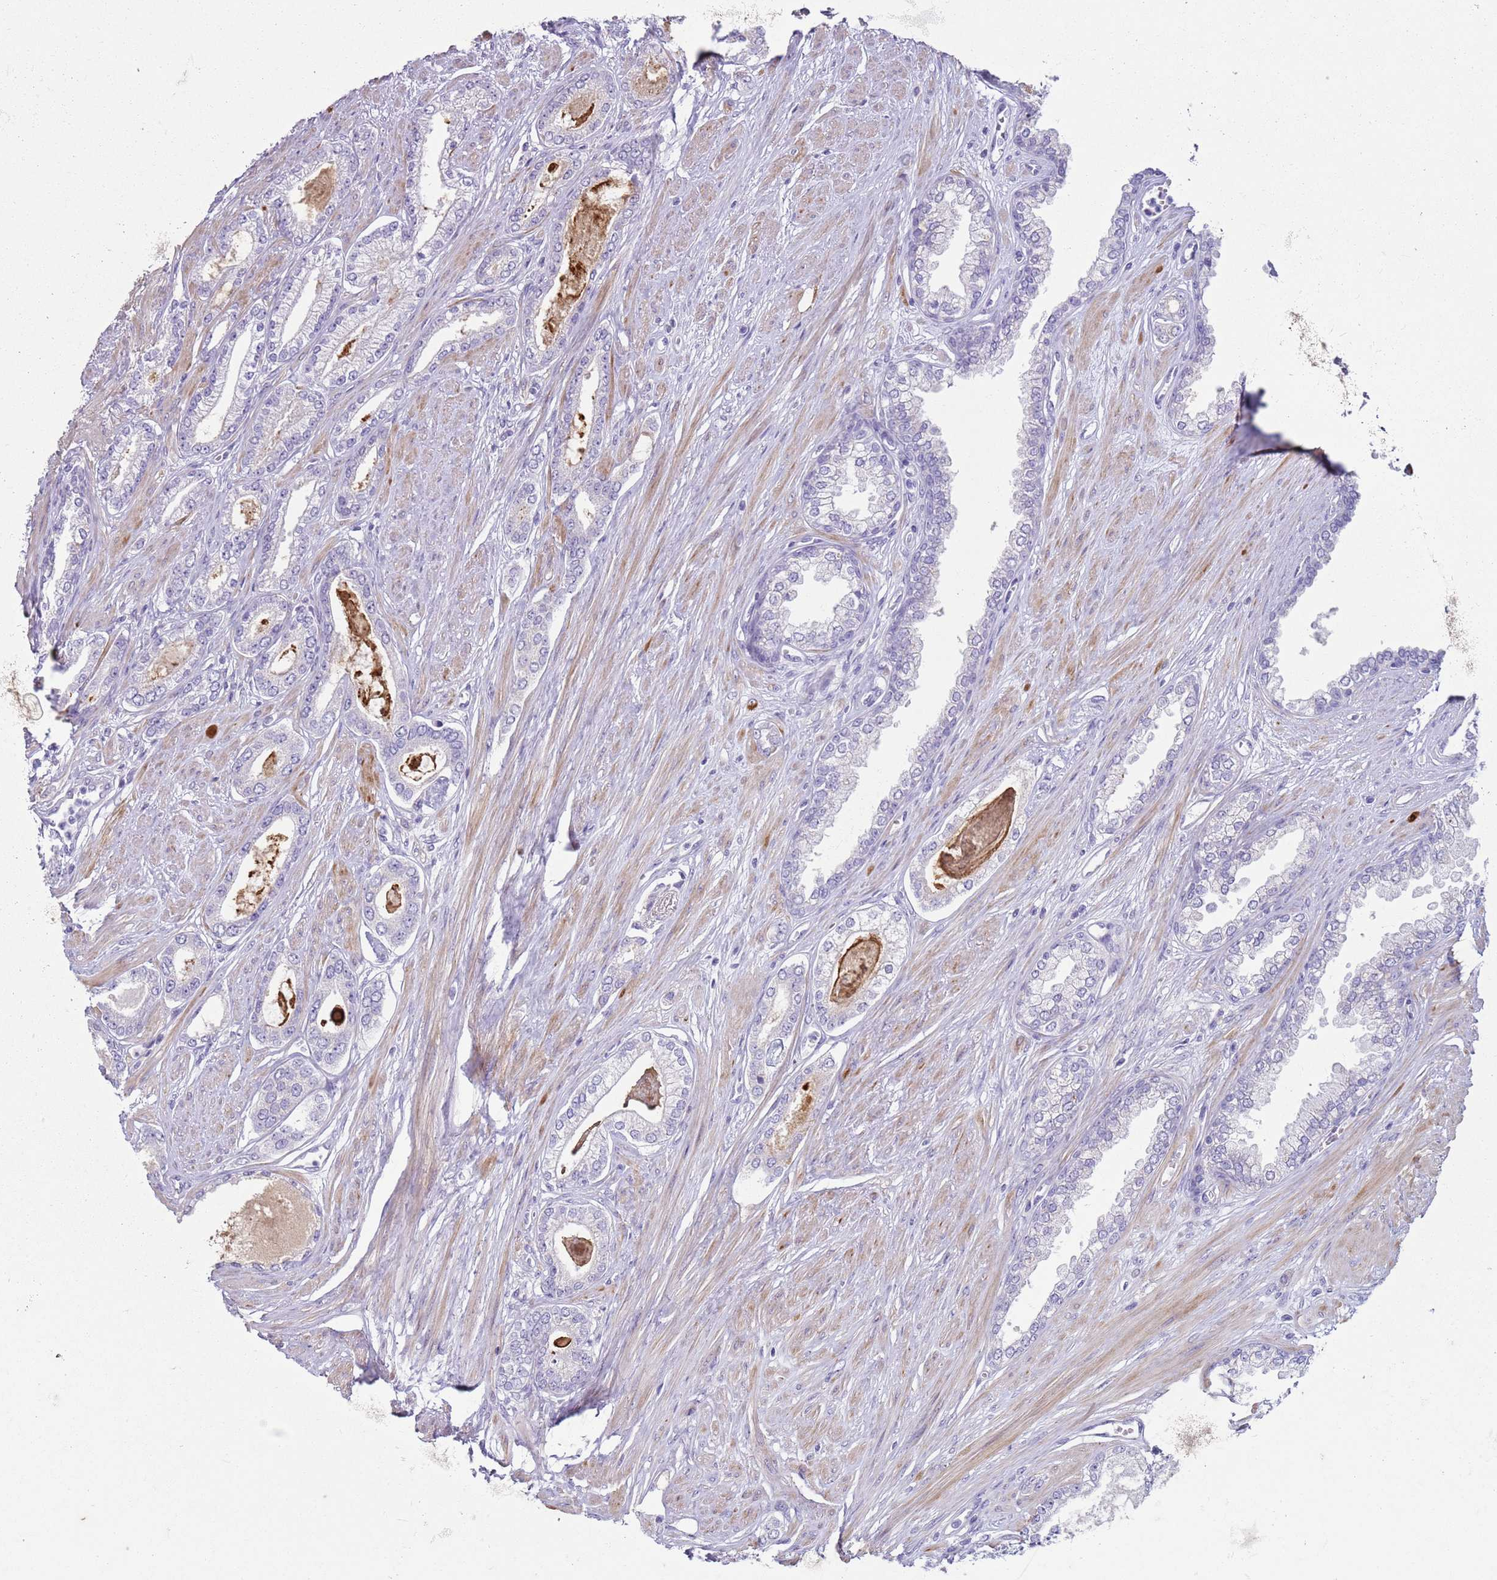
{"staining": {"intensity": "negative", "quantity": "none", "location": "none"}, "tissue": "prostate cancer", "cell_type": "Tumor cells", "image_type": "cancer", "snomed": [{"axis": "morphology", "description": "Adenocarcinoma, Low grade"}, {"axis": "topography", "description": "Prostate"}], "caption": "DAB immunohistochemical staining of human prostate cancer exhibits no significant staining in tumor cells.", "gene": "NPAP1", "patient": {"sex": "male", "age": 60}}